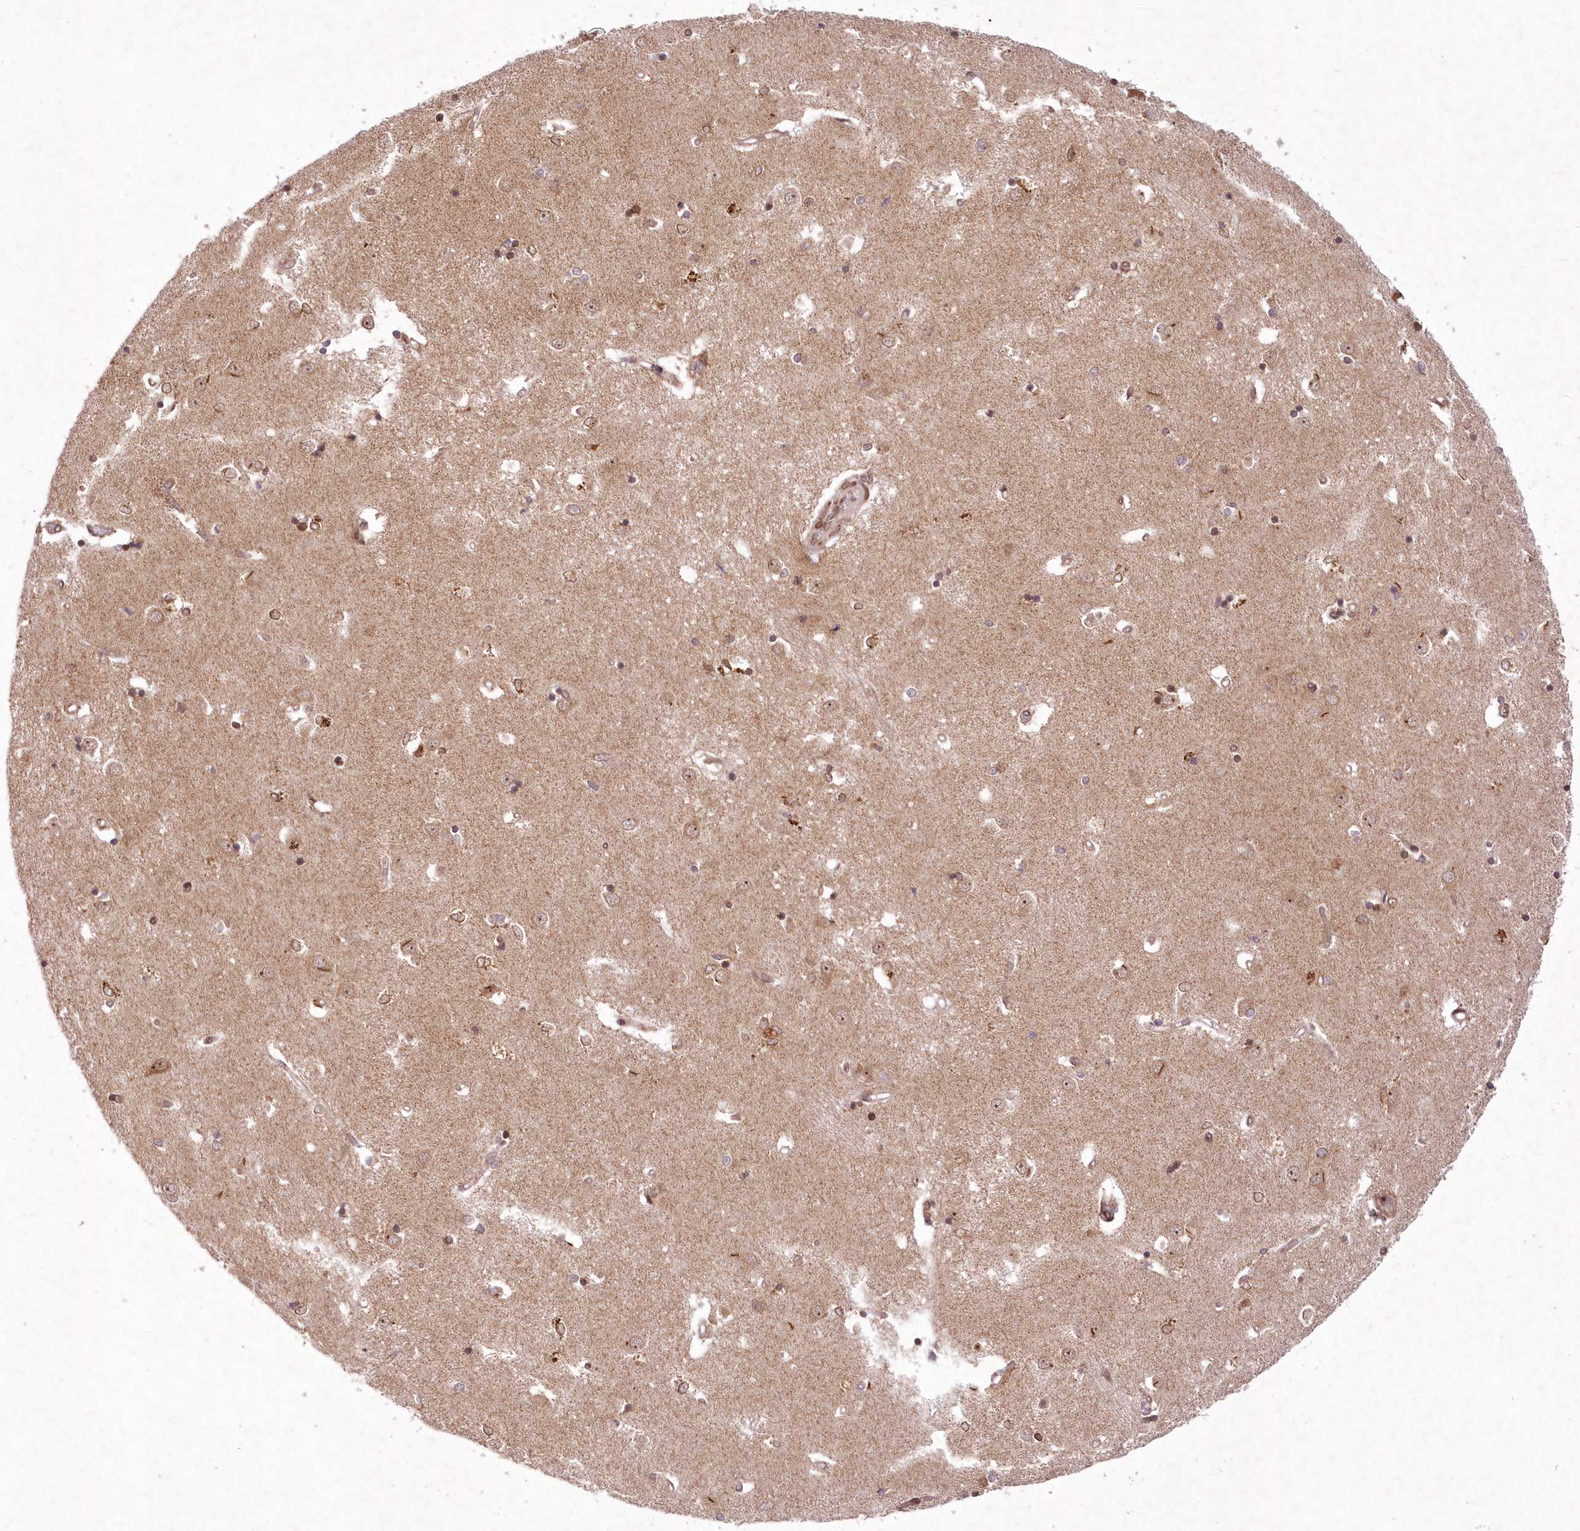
{"staining": {"intensity": "moderate", "quantity": "25%-75%", "location": "cytoplasmic/membranous,nuclear"}, "tissue": "caudate", "cell_type": "Glial cells", "image_type": "normal", "snomed": [{"axis": "morphology", "description": "Normal tissue, NOS"}, {"axis": "topography", "description": "Lateral ventricle wall"}], "caption": "Immunohistochemistry (IHC) photomicrograph of unremarkable caudate: caudate stained using immunohistochemistry (IHC) displays medium levels of moderate protein expression localized specifically in the cytoplasmic/membranous,nuclear of glial cells, appearing as a cytoplasmic/membranous,nuclear brown color.", "gene": "DNAJC27", "patient": {"sex": "male", "age": 45}}